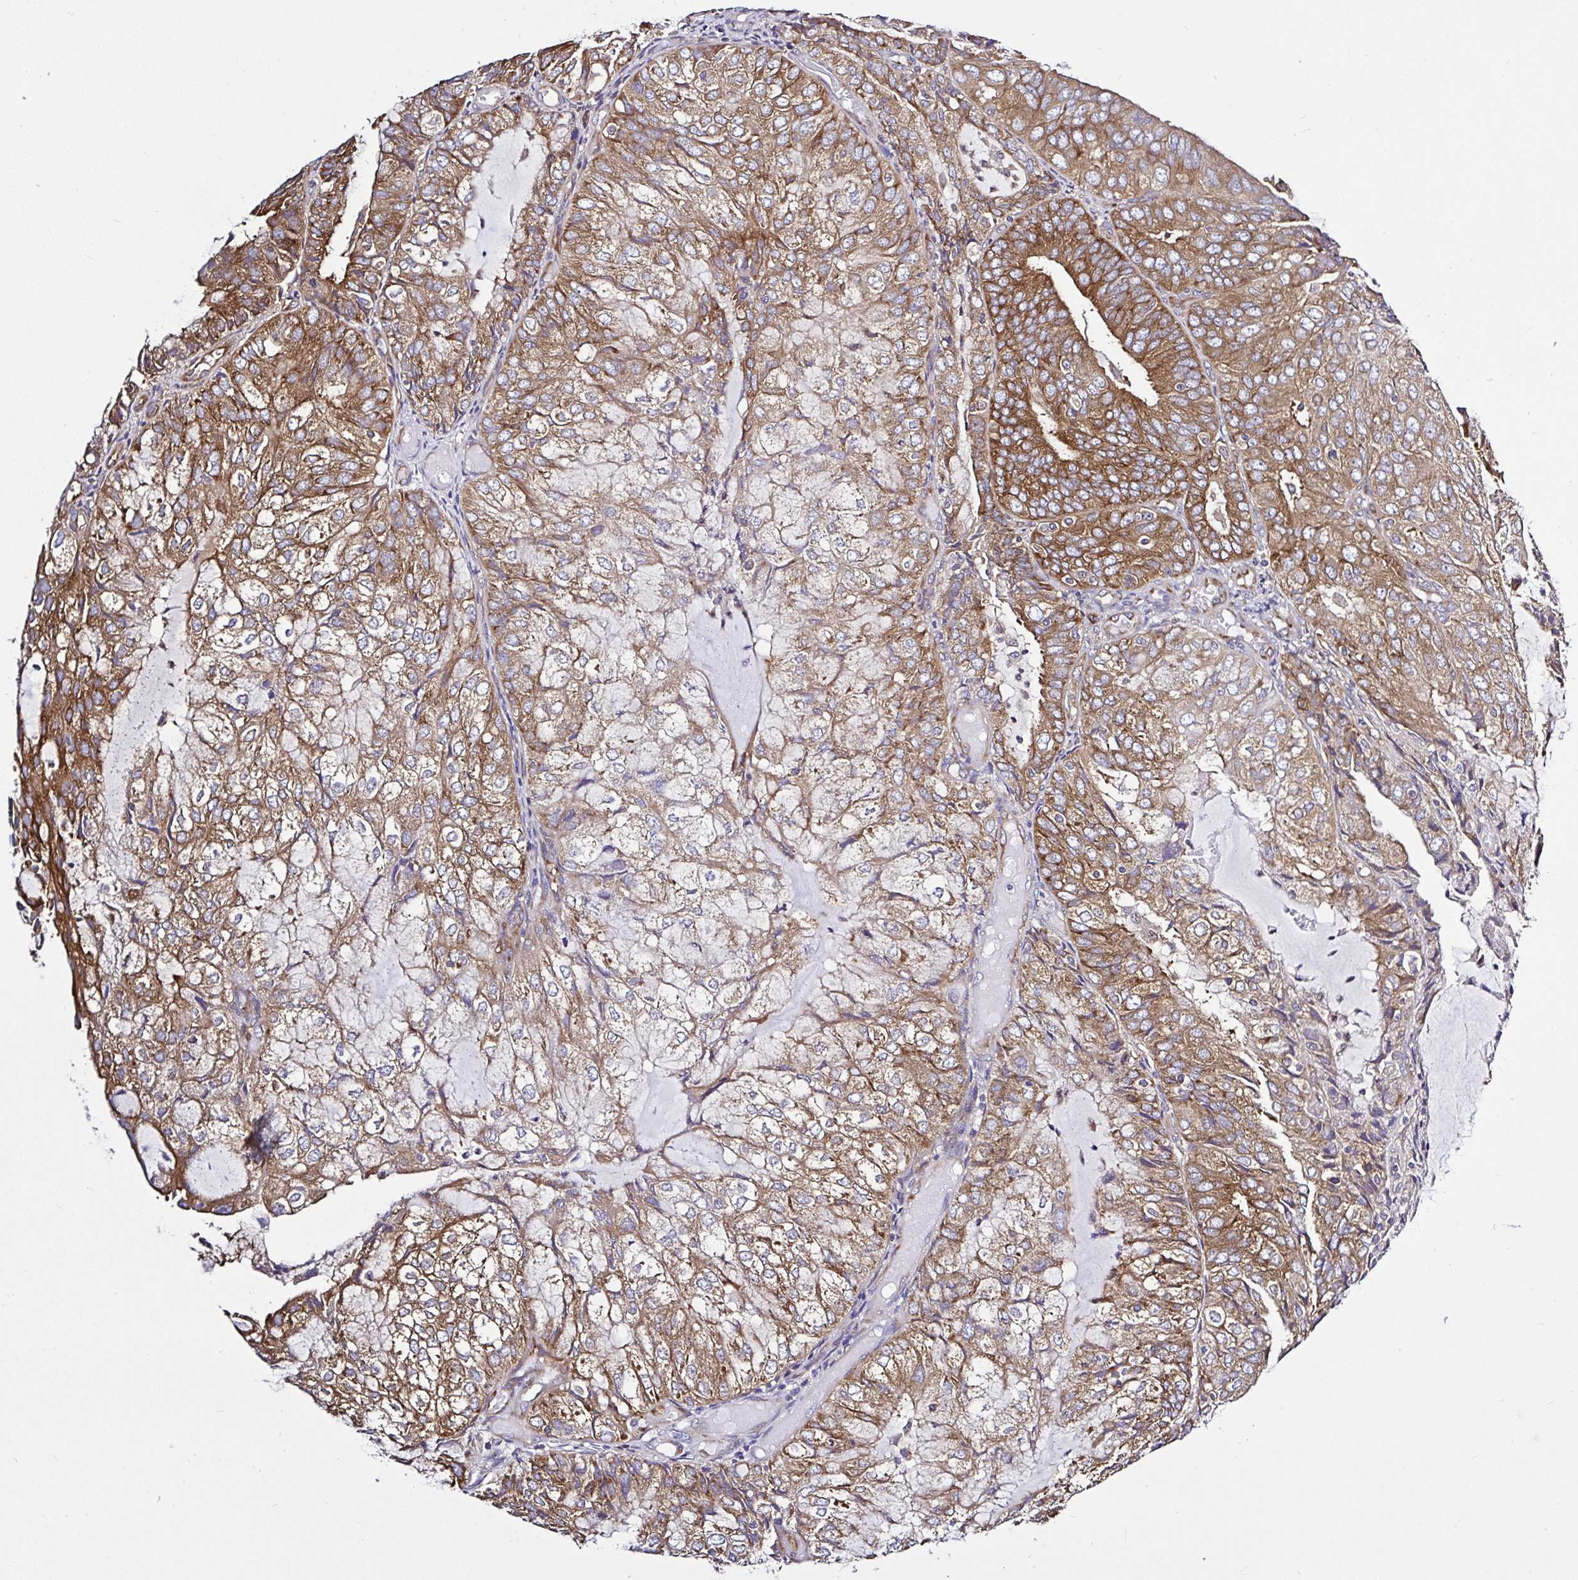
{"staining": {"intensity": "strong", "quantity": "25%-75%", "location": "cytoplasmic/membranous"}, "tissue": "endometrial cancer", "cell_type": "Tumor cells", "image_type": "cancer", "snomed": [{"axis": "morphology", "description": "Adenocarcinoma, NOS"}, {"axis": "topography", "description": "Endometrium"}], "caption": "Tumor cells show high levels of strong cytoplasmic/membranous positivity in approximately 25%-75% of cells in endometrial cancer (adenocarcinoma). Immunohistochemistry stains the protein in brown and the nuclei are stained blue.", "gene": "LARS1", "patient": {"sex": "female", "age": 81}}